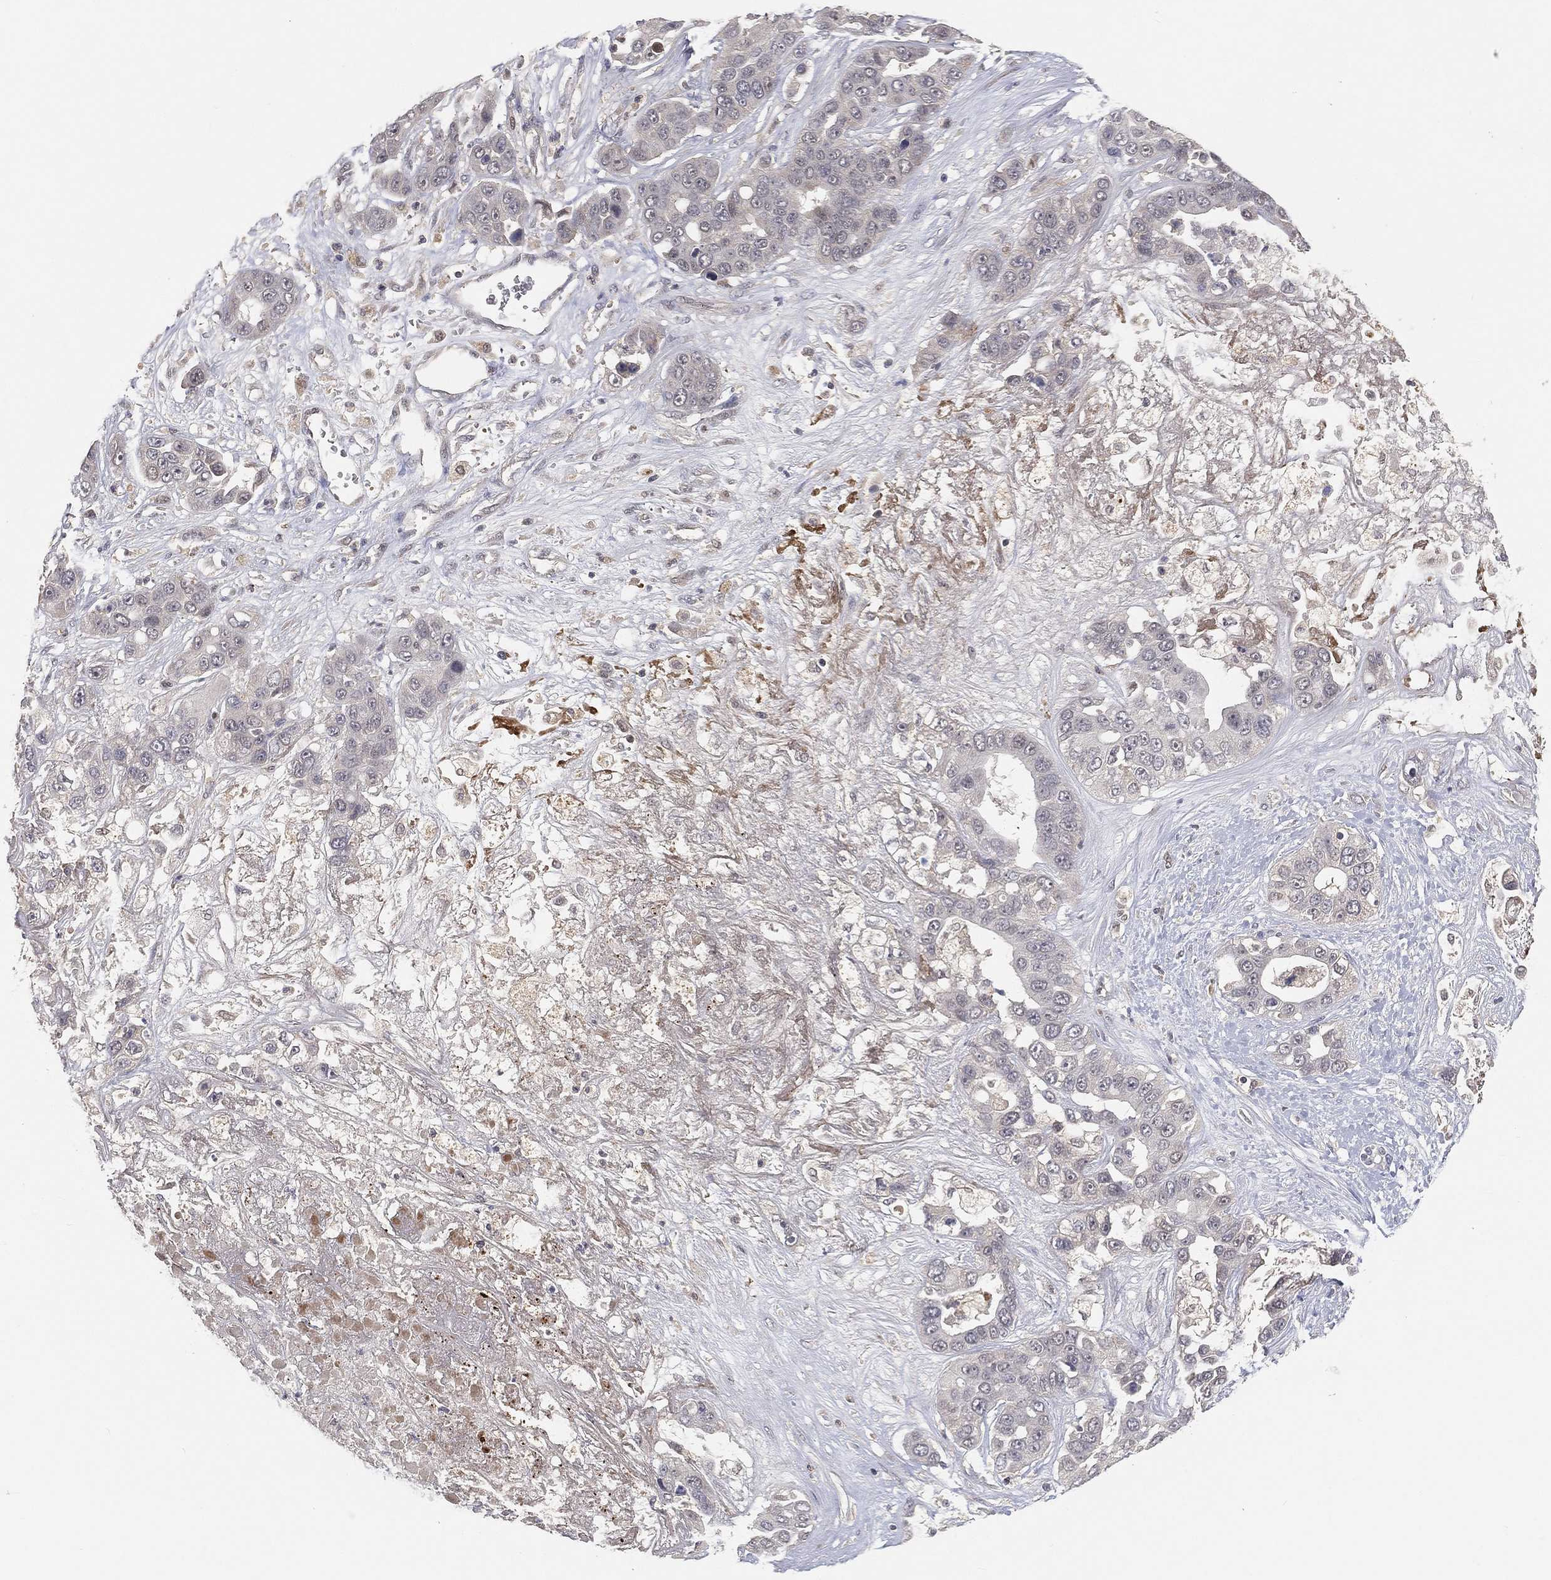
{"staining": {"intensity": "negative", "quantity": "none", "location": "none"}, "tissue": "liver cancer", "cell_type": "Tumor cells", "image_type": "cancer", "snomed": [{"axis": "morphology", "description": "Cholangiocarcinoma"}, {"axis": "topography", "description": "Liver"}], "caption": "Liver cancer stained for a protein using IHC displays no staining tumor cells.", "gene": "MAPK1", "patient": {"sex": "female", "age": 52}}